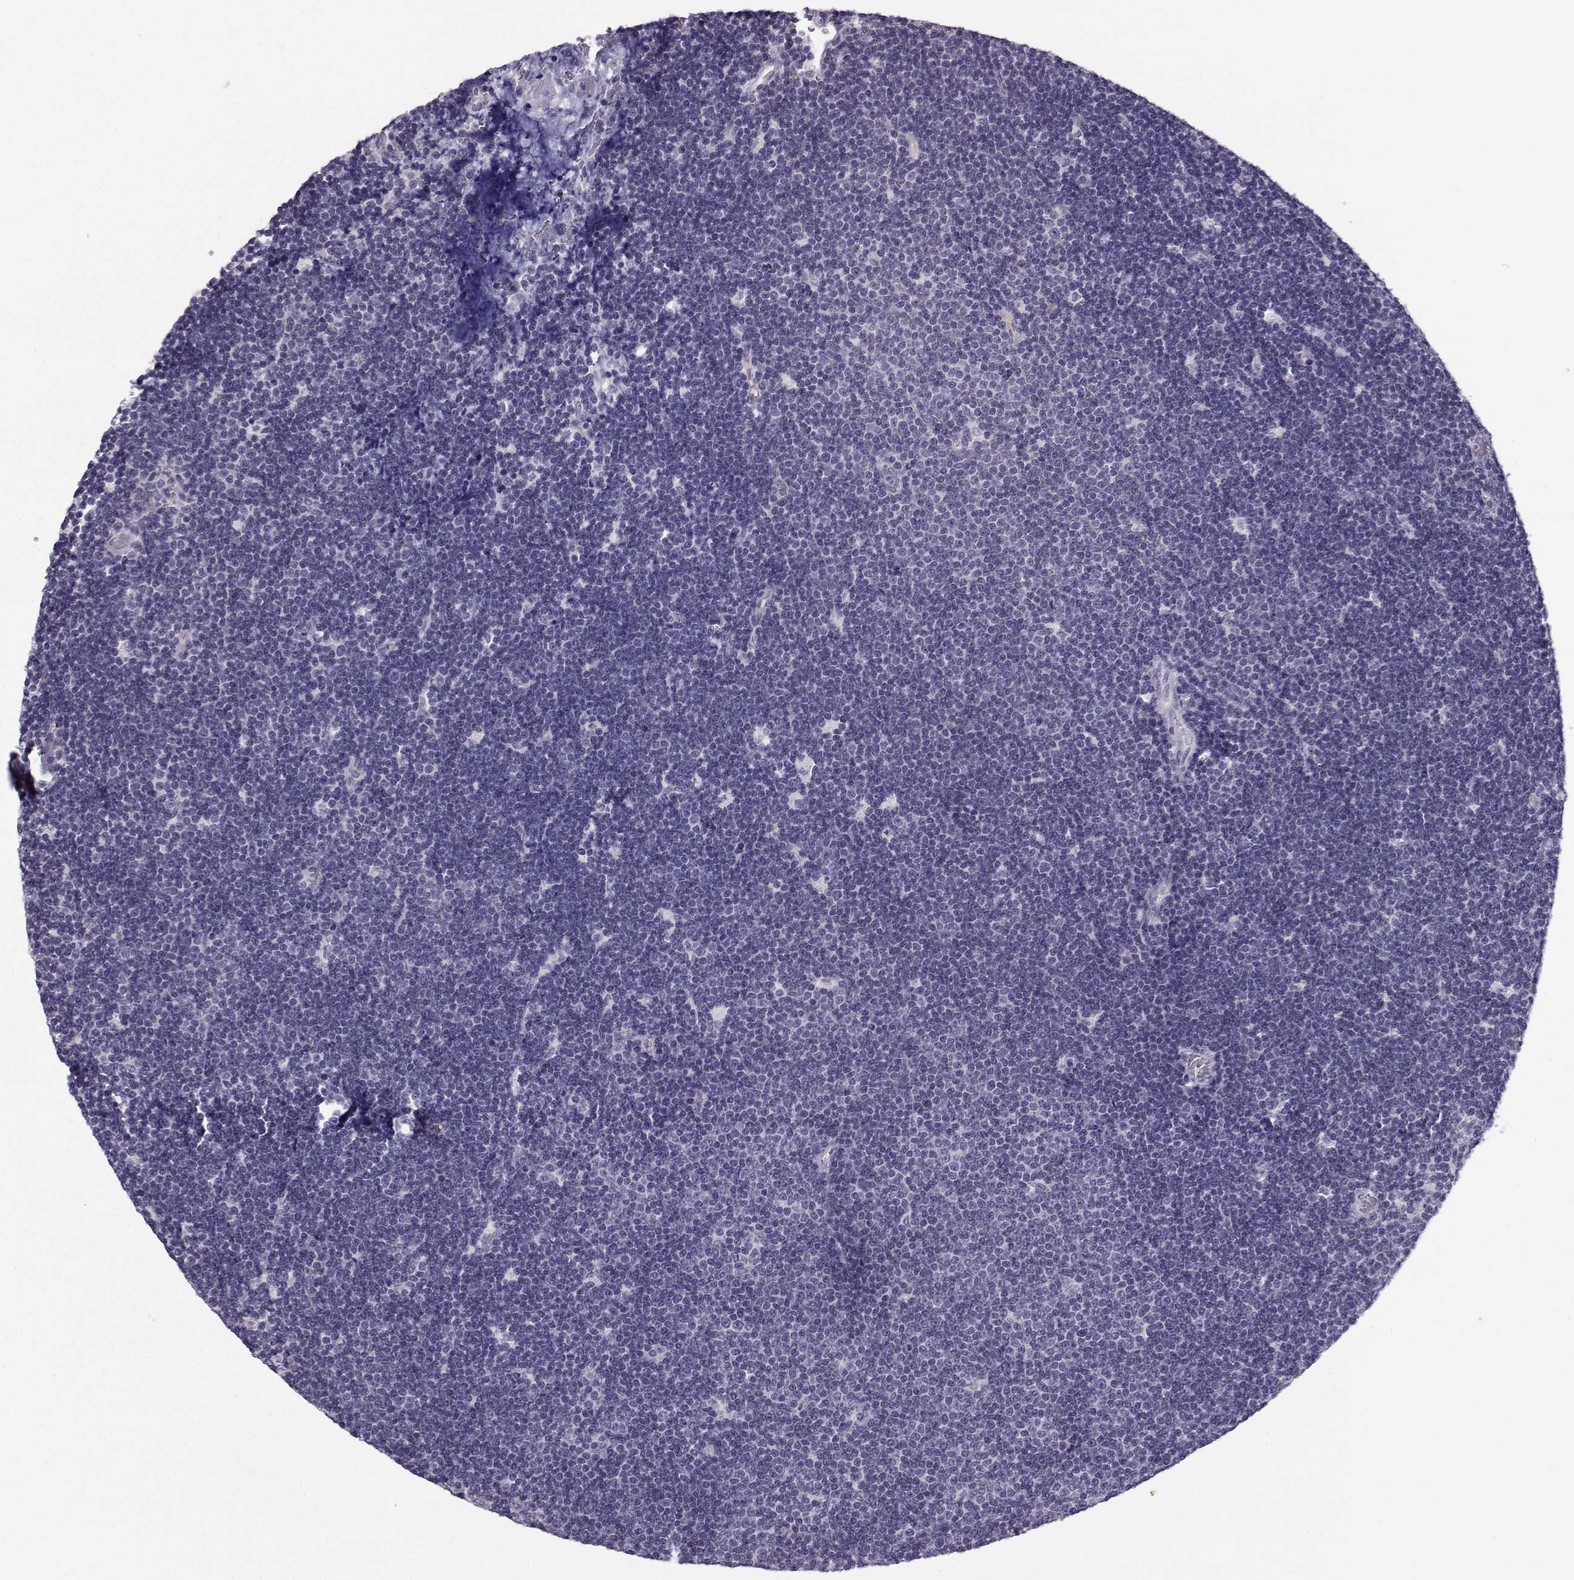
{"staining": {"intensity": "negative", "quantity": "none", "location": "none"}, "tissue": "lymphoma", "cell_type": "Tumor cells", "image_type": "cancer", "snomed": [{"axis": "morphology", "description": "Malignant lymphoma, non-Hodgkin's type, Low grade"}, {"axis": "topography", "description": "Brain"}], "caption": "The image demonstrates no staining of tumor cells in malignant lymphoma, non-Hodgkin's type (low-grade).", "gene": "TSPYL5", "patient": {"sex": "female", "age": 66}}